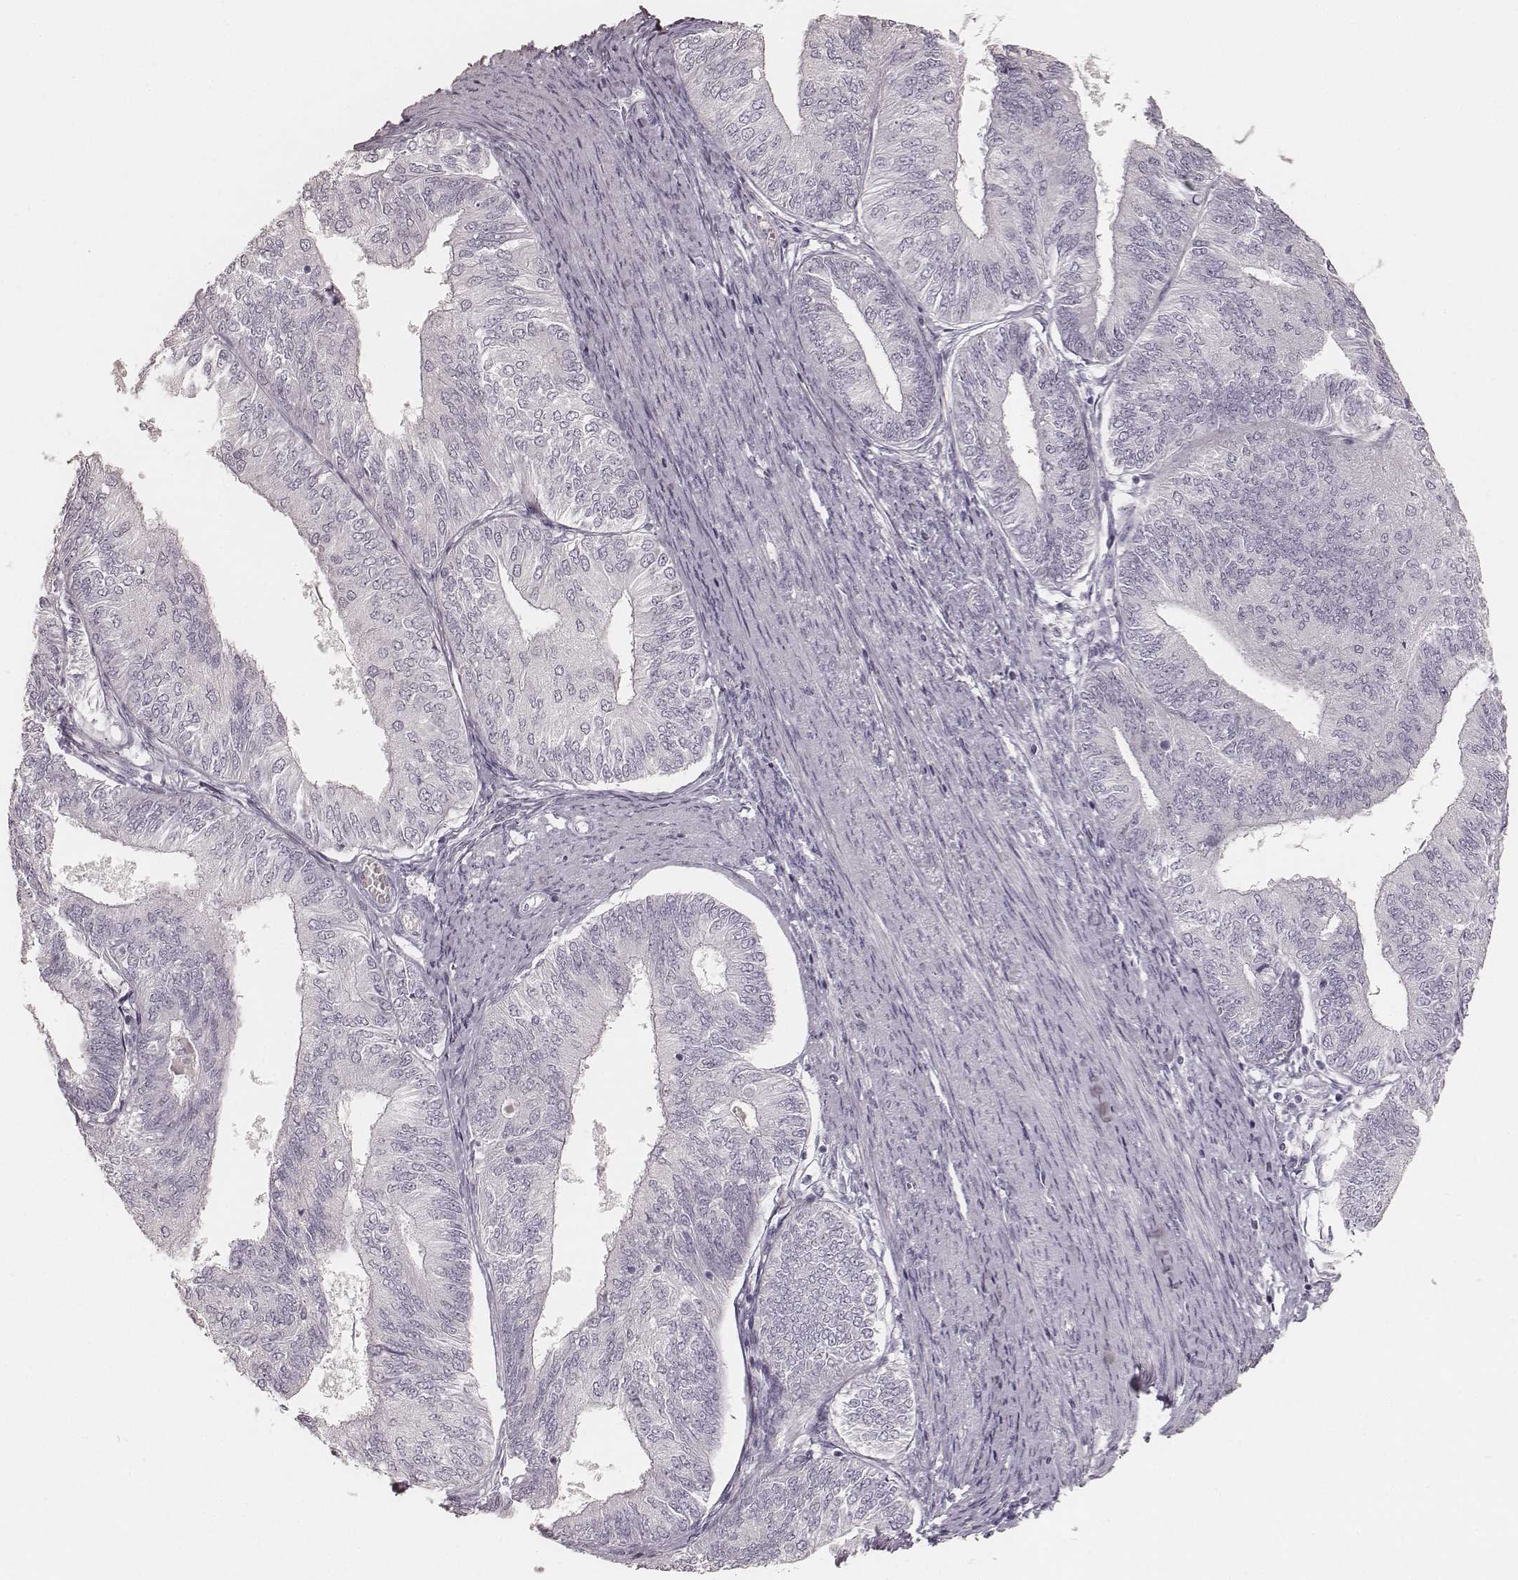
{"staining": {"intensity": "negative", "quantity": "none", "location": "none"}, "tissue": "endometrial cancer", "cell_type": "Tumor cells", "image_type": "cancer", "snomed": [{"axis": "morphology", "description": "Adenocarcinoma, NOS"}, {"axis": "topography", "description": "Endometrium"}], "caption": "Human endometrial cancer (adenocarcinoma) stained for a protein using immunohistochemistry (IHC) reveals no expression in tumor cells.", "gene": "KRT26", "patient": {"sex": "female", "age": 58}}